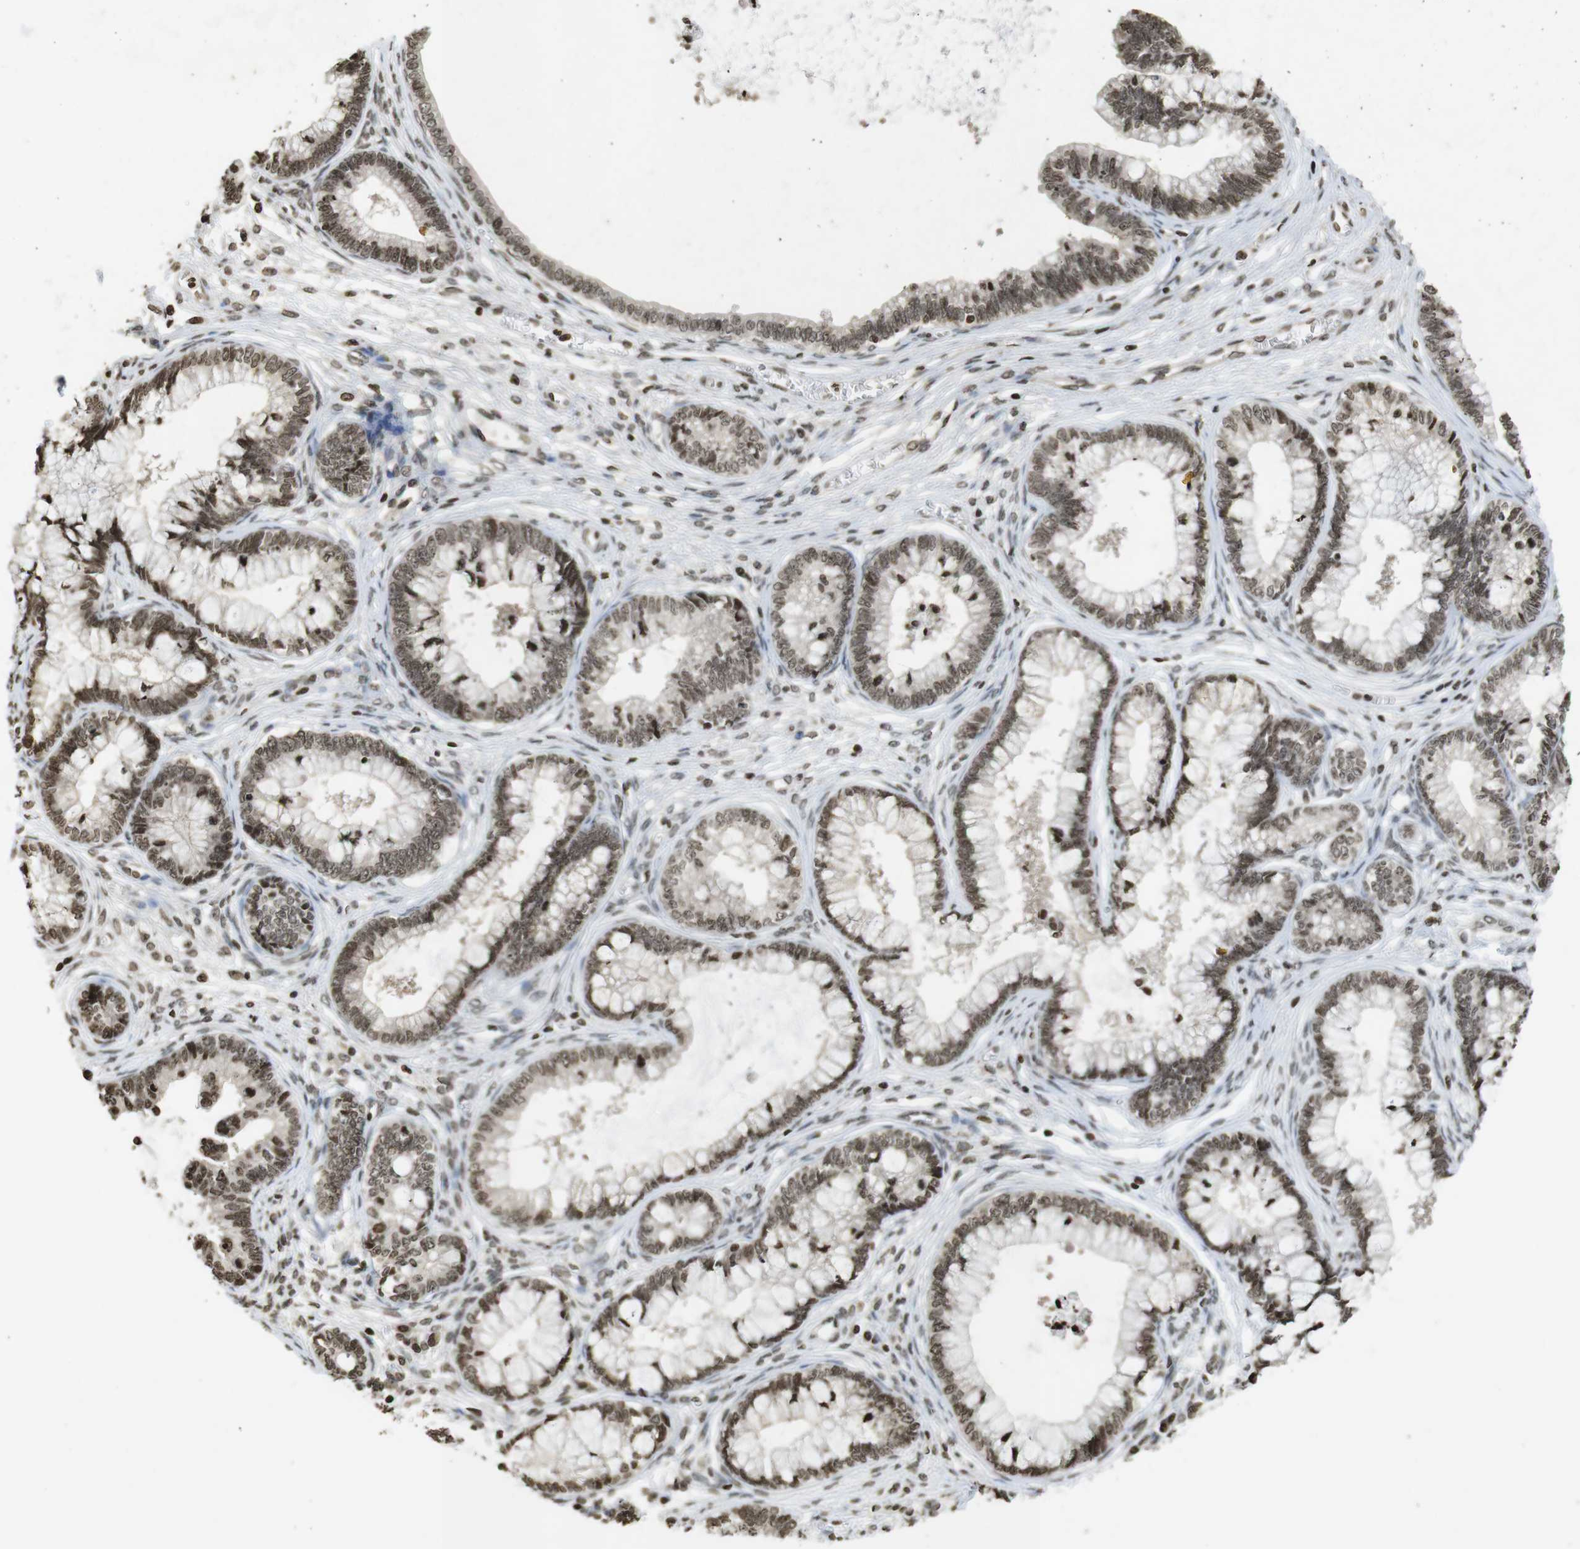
{"staining": {"intensity": "moderate", "quantity": ">75%", "location": "nuclear"}, "tissue": "cervical cancer", "cell_type": "Tumor cells", "image_type": "cancer", "snomed": [{"axis": "morphology", "description": "Adenocarcinoma, NOS"}, {"axis": "topography", "description": "Cervix"}], "caption": "An immunohistochemistry (IHC) photomicrograph of tumor tissue is shown. Protein staining in brown labels moderate nuclear positivity in cervical cancer (adenocarcinoma) within tumor cells.", "gene": "FOXA3", "patient": {"sex": "female", "age": 44}}